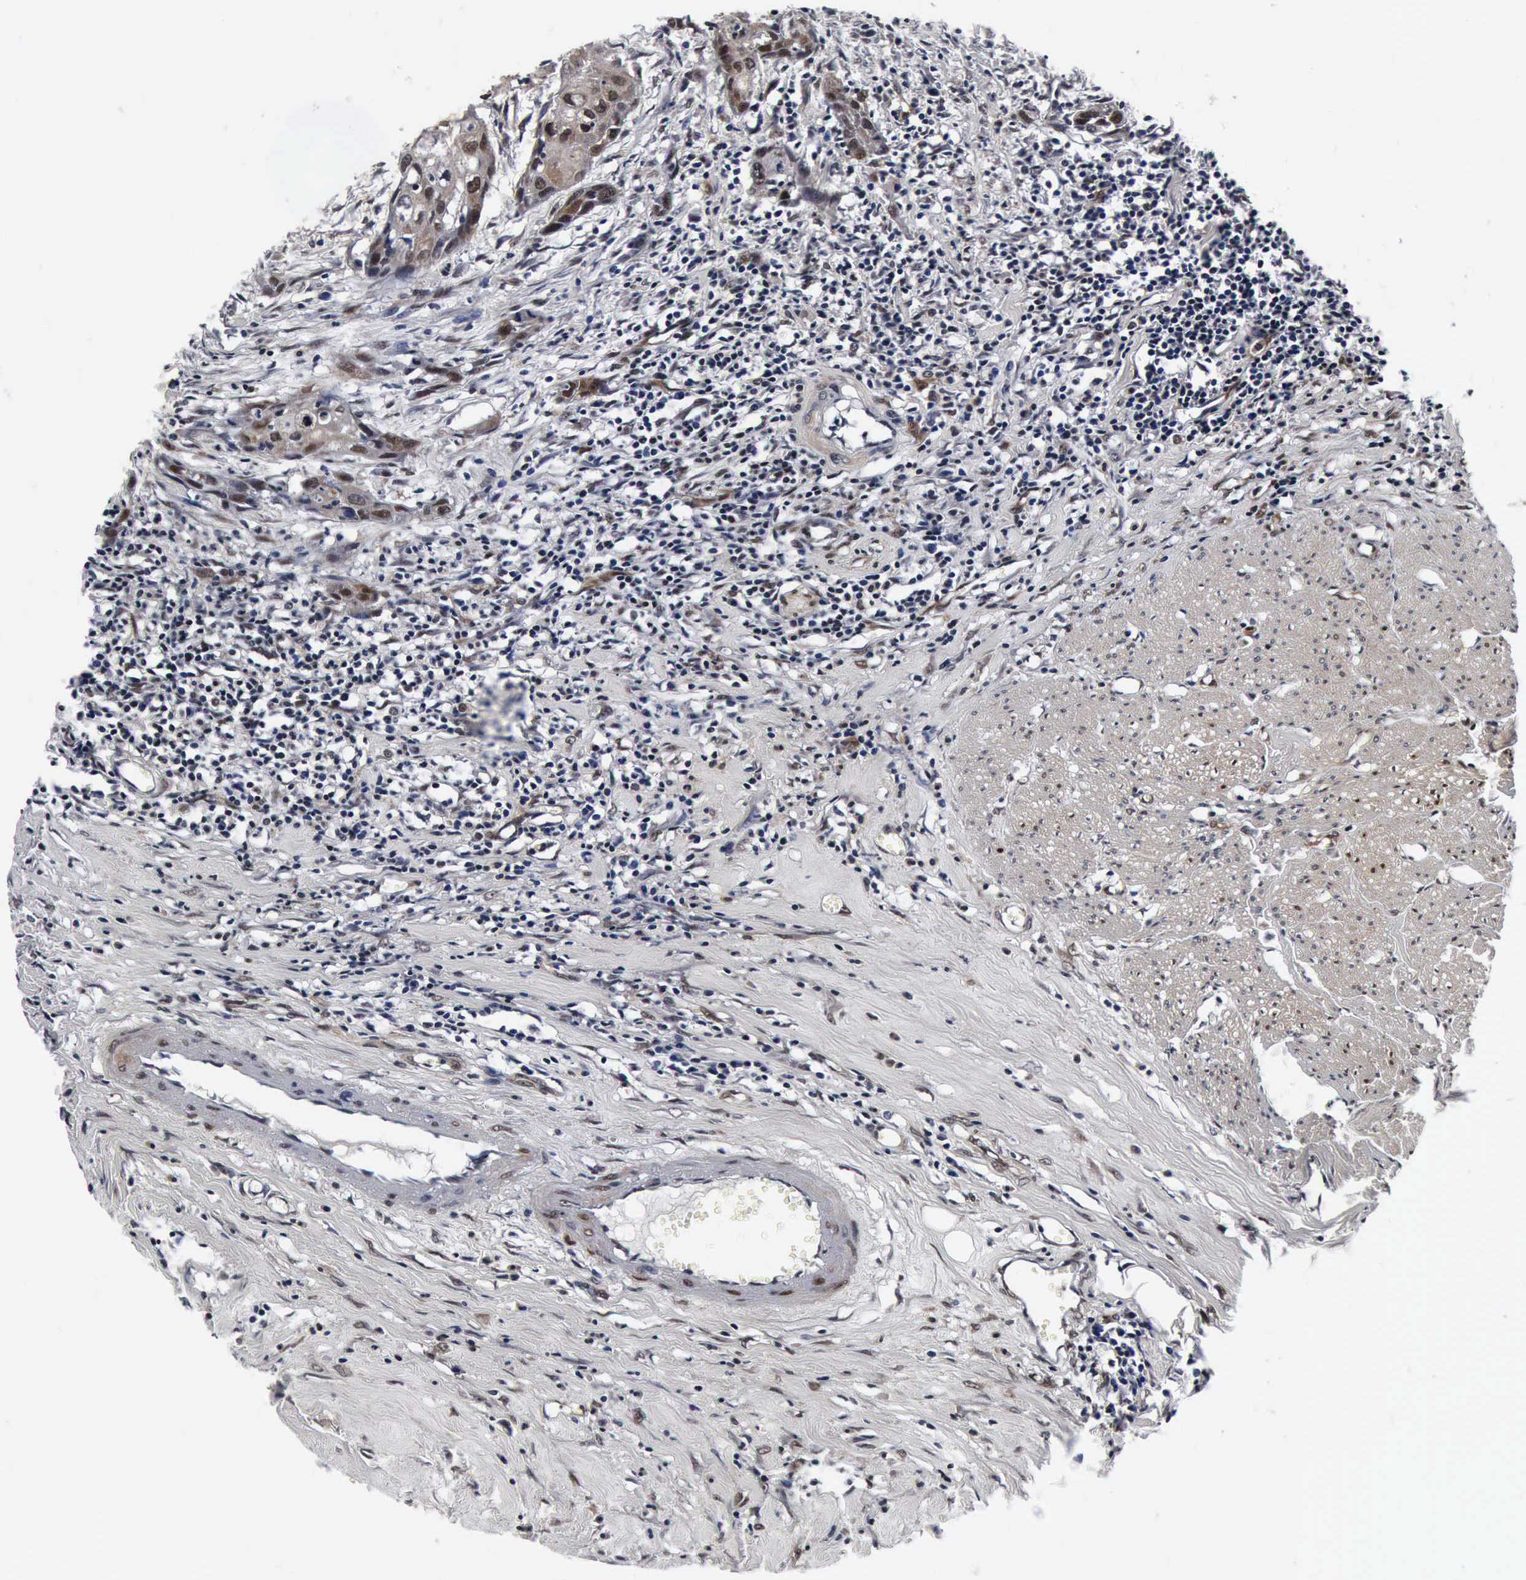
{"staining": {"intensity": "weak", "quantity": ">75%", "location": "cytoplasmic/membranous,nuclear"}, "tissue": "urothelial cancer", "cell_type": "Tumor cells", "image_type": "cancer", "snomed": [{"axis": "morphology", "description": "Urothelial carcinoma, High grade"}, {"axis": "topography", "description": "Urinary bladder"}], "caption": "A high-resolution image shows immunohistochemistry staining of high-grade urothelial carcinoma, which displays weak cytoplasmic/membranous and nuclear positivity in about >75% of tumor cells. (Brightfield microscopy of DAB IHC at high magnification).", "gene": "UBC", "patient": {"sex": "male", "age": 54}}